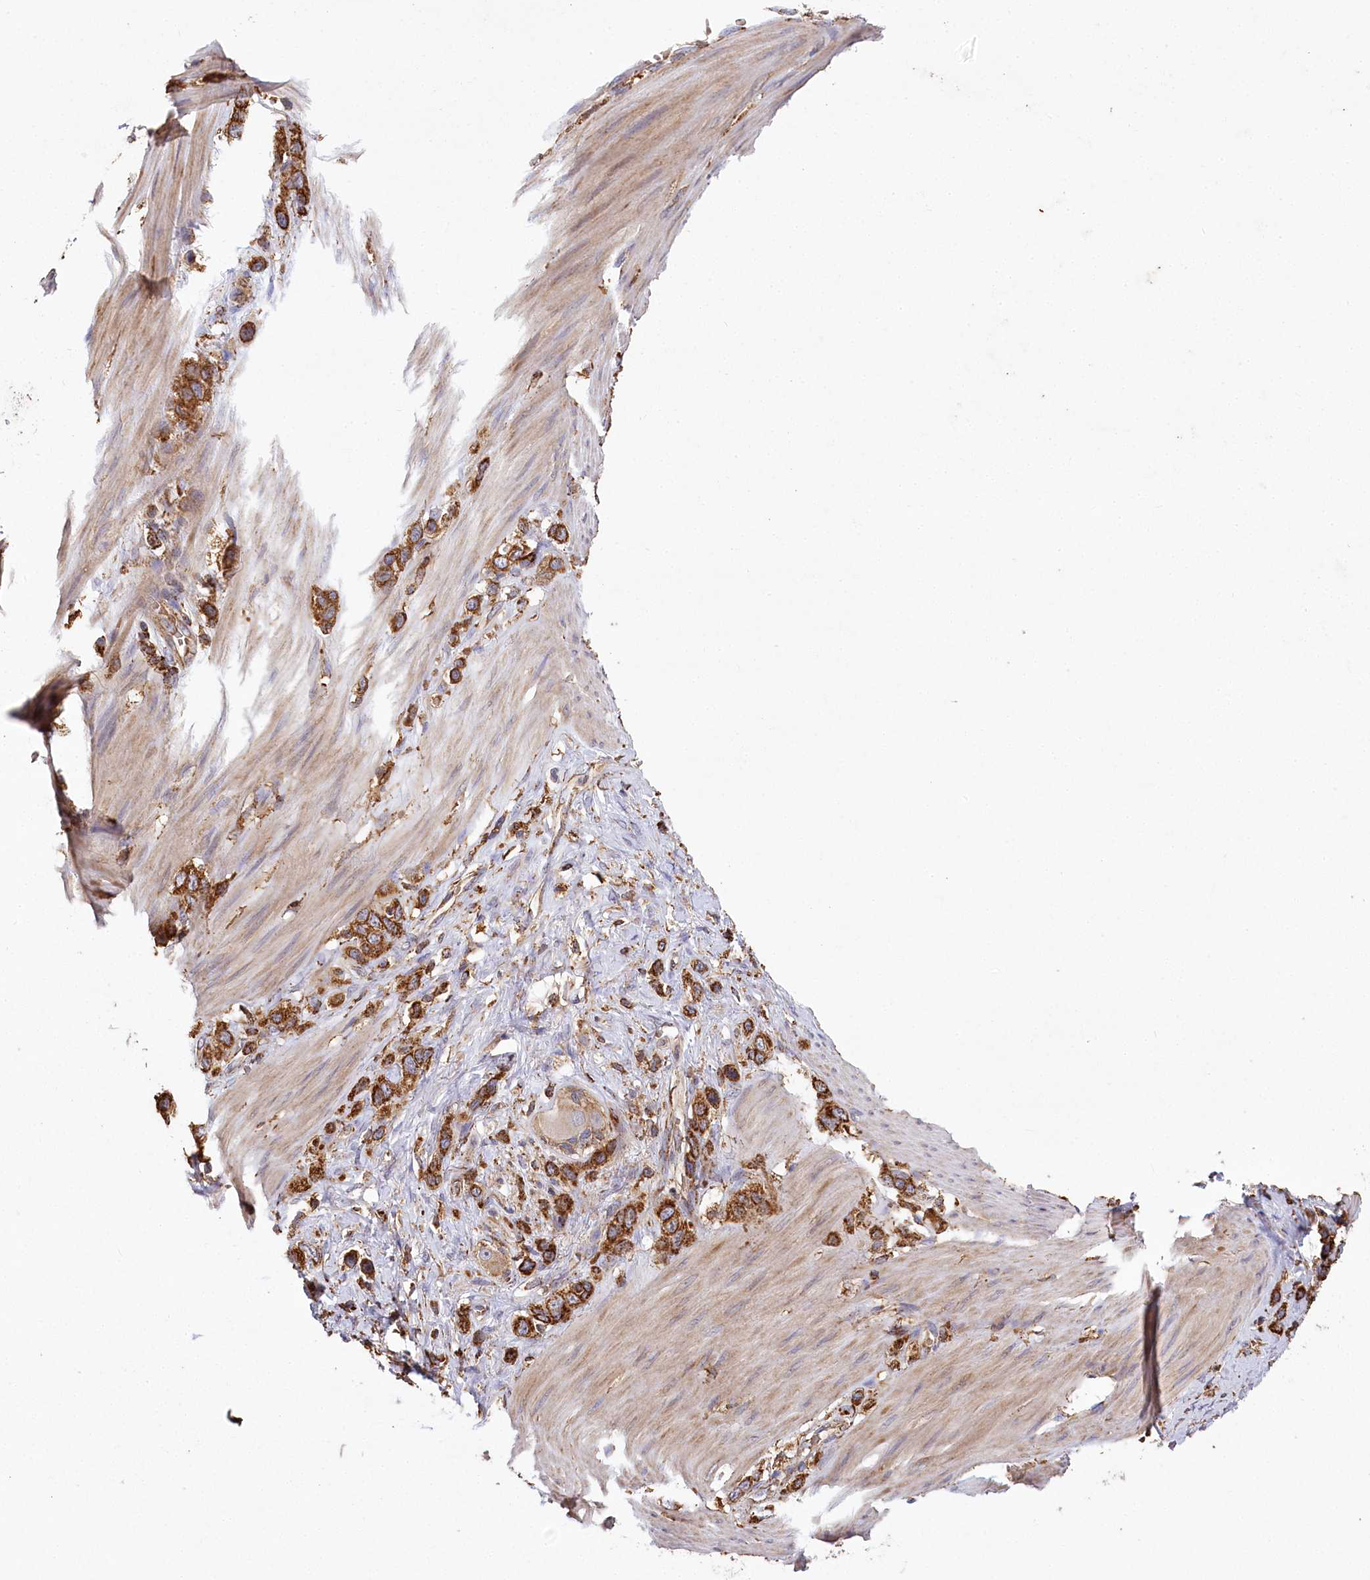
{"staining": {"intensity": "strong", "quantity": ">75%", "location": "cytoplasmic/membranous"}, "tissue": "stomach cancer", "cell_type": "Tumor cells", "image_type": "cancer", "snomed": [{"axis": "morphology", "description": "Adenocarcinoma, NOS"}, {"axis": "morphology", "description": "Adenocarcinoma, High grade"}, {"axis": "topography", "description": "Stomach, upper"}, {"axis": "topography", "description": "Stomach, lower"}], "caption": "Stomach cancer stained for a protein exhibits strong cytoplasmic/membranous positivity in tumor cells.", "gene": "CARD19", "patient": {"sex": "female", "age": 65}}